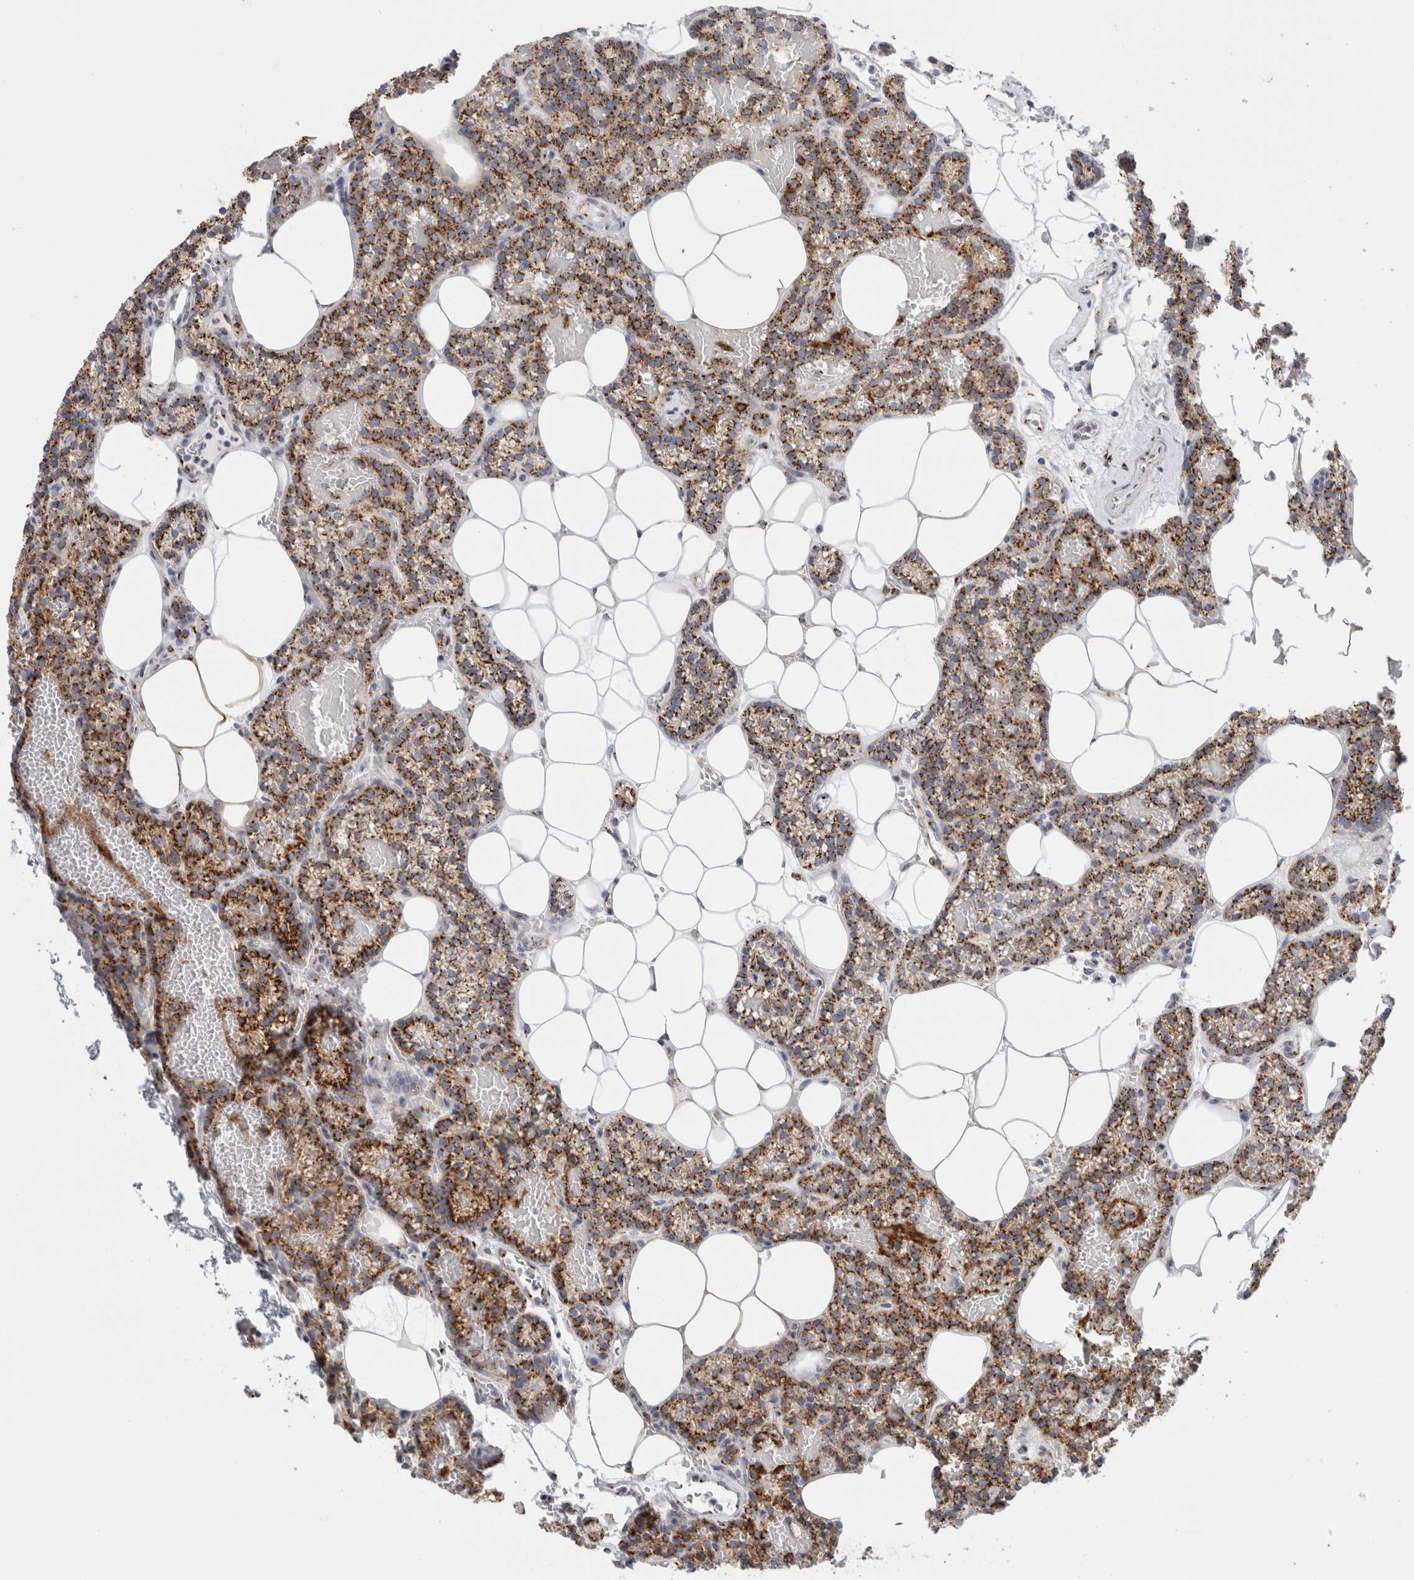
{"staining": {"intensity": "strong", "quantity": ">75%", "location": "cytoplasmic/membranous"}, "tissue": "parathyroid gland", "cell_type": "Glandular cells", "image_type": "normal", "snomed": [{"axis": "morphology", "description": "Normal tissue, NOS"}, {"axis": "topography", "description": "Parathyroid gland"}], "caption": "High-power microscopy captured an immunohistochemistry (IHC) histopathology image of normal parathyroid gland, revealing strong cytoplasmic/membranous expression in about >75% of glandular cells.", "gene": "MCFD2", "patient": {"sex": "male", "age": 58}}